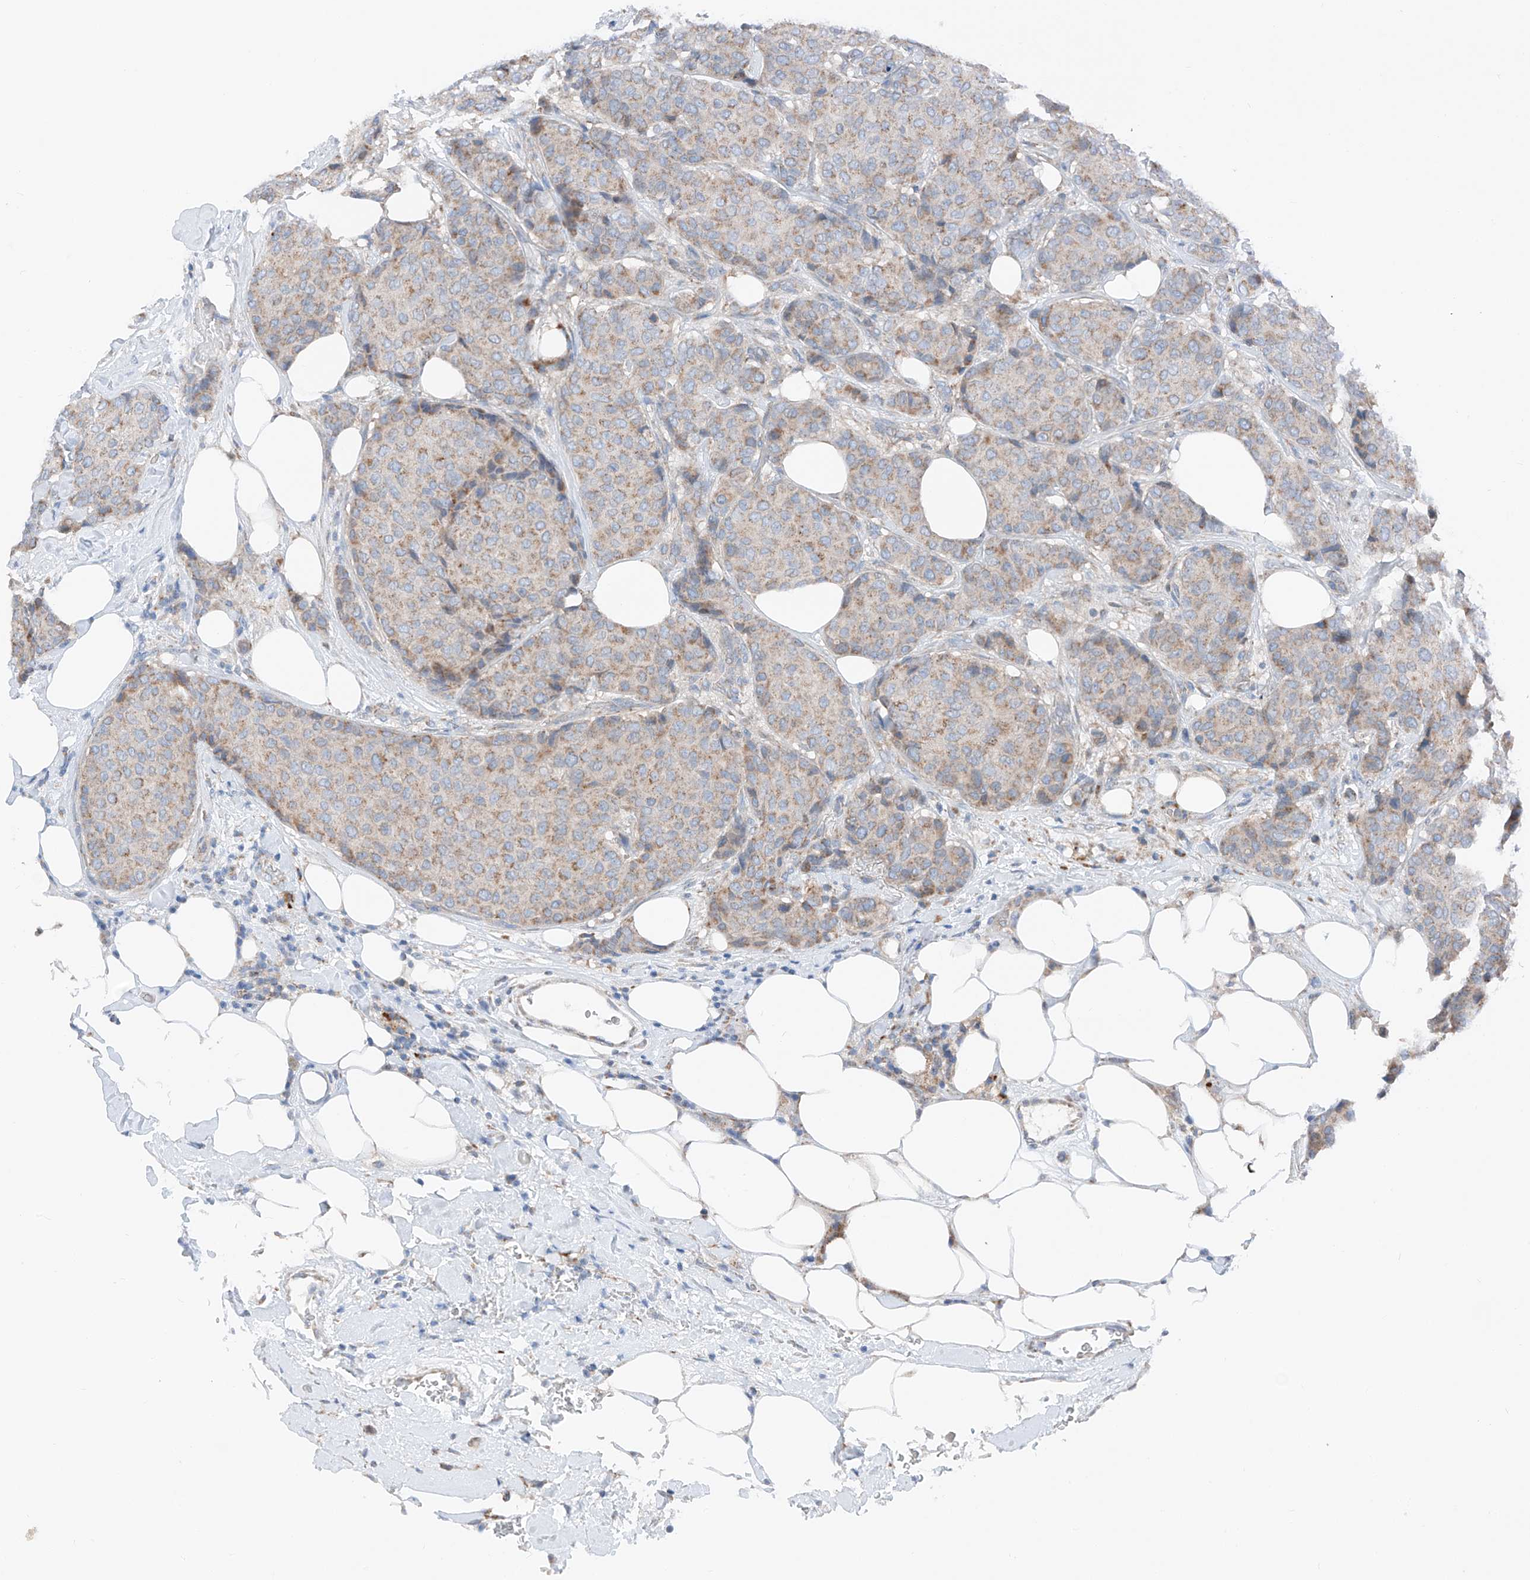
{"staining": {"intensity": "weak", "quantity": "25%-75%", "location": "cytoplasmic/membranous"}, "tissue": "breast cancer", "cell_type": "Tumor cells", "image_type": "cancer", "snomed": [{"axis": "morphology", "description": "Duct carcinoma"}, {"axis": "topography", "description": "Breast"}], "caption": "IHC image of human breast cancer (intraductal carcinoma) stained for a protein (brown), which displays low levels of weak cytoplasmic/membranous staining in approximately 25%-75% of tumor cells.", "gene": "MRAP", "patient": {"sex": "female", "age": 75}}